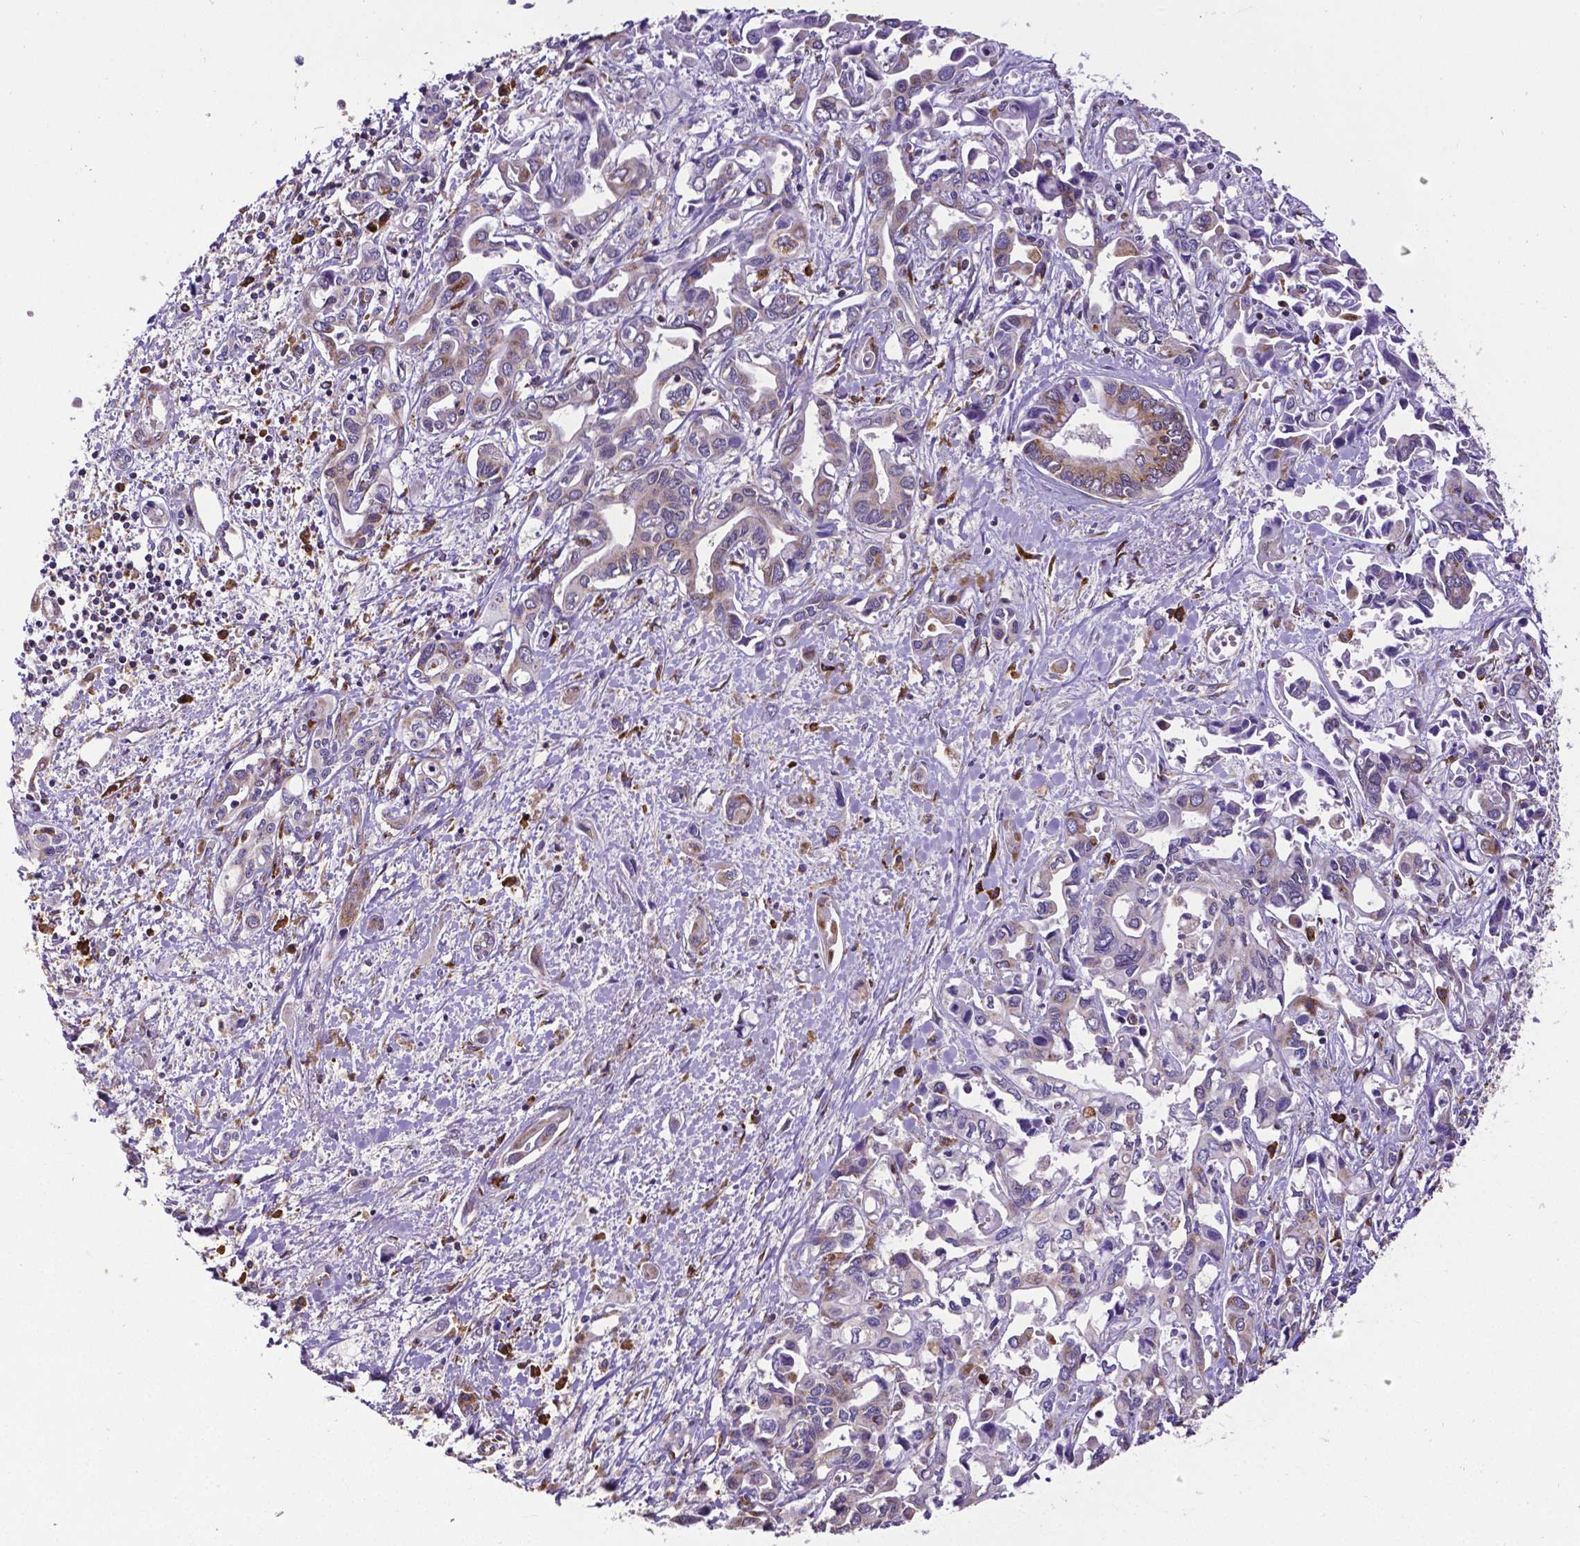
{"staining": {"intensity": "moderate", "quantity": "<25%", "location": "cytoplasmic/membranous"}, "tissue": "liver cancer", "cell_type": "Tumor cells", "image_type": "cancer", "snomed": [{"axis": "morphology", "description": "Cholangiocarcinoma"}, {"axis": "topography", "description": "Liver"}], "caption": "Liver cancer (cholangiocarcinoma) tissue exhibits moderate cytoplasmic/membranous staining in approximately <25% of tumor cells, visualized by immunohistochemistry.", "gene": "MTDH", "patient": {"sex": "female", "age": 64}}